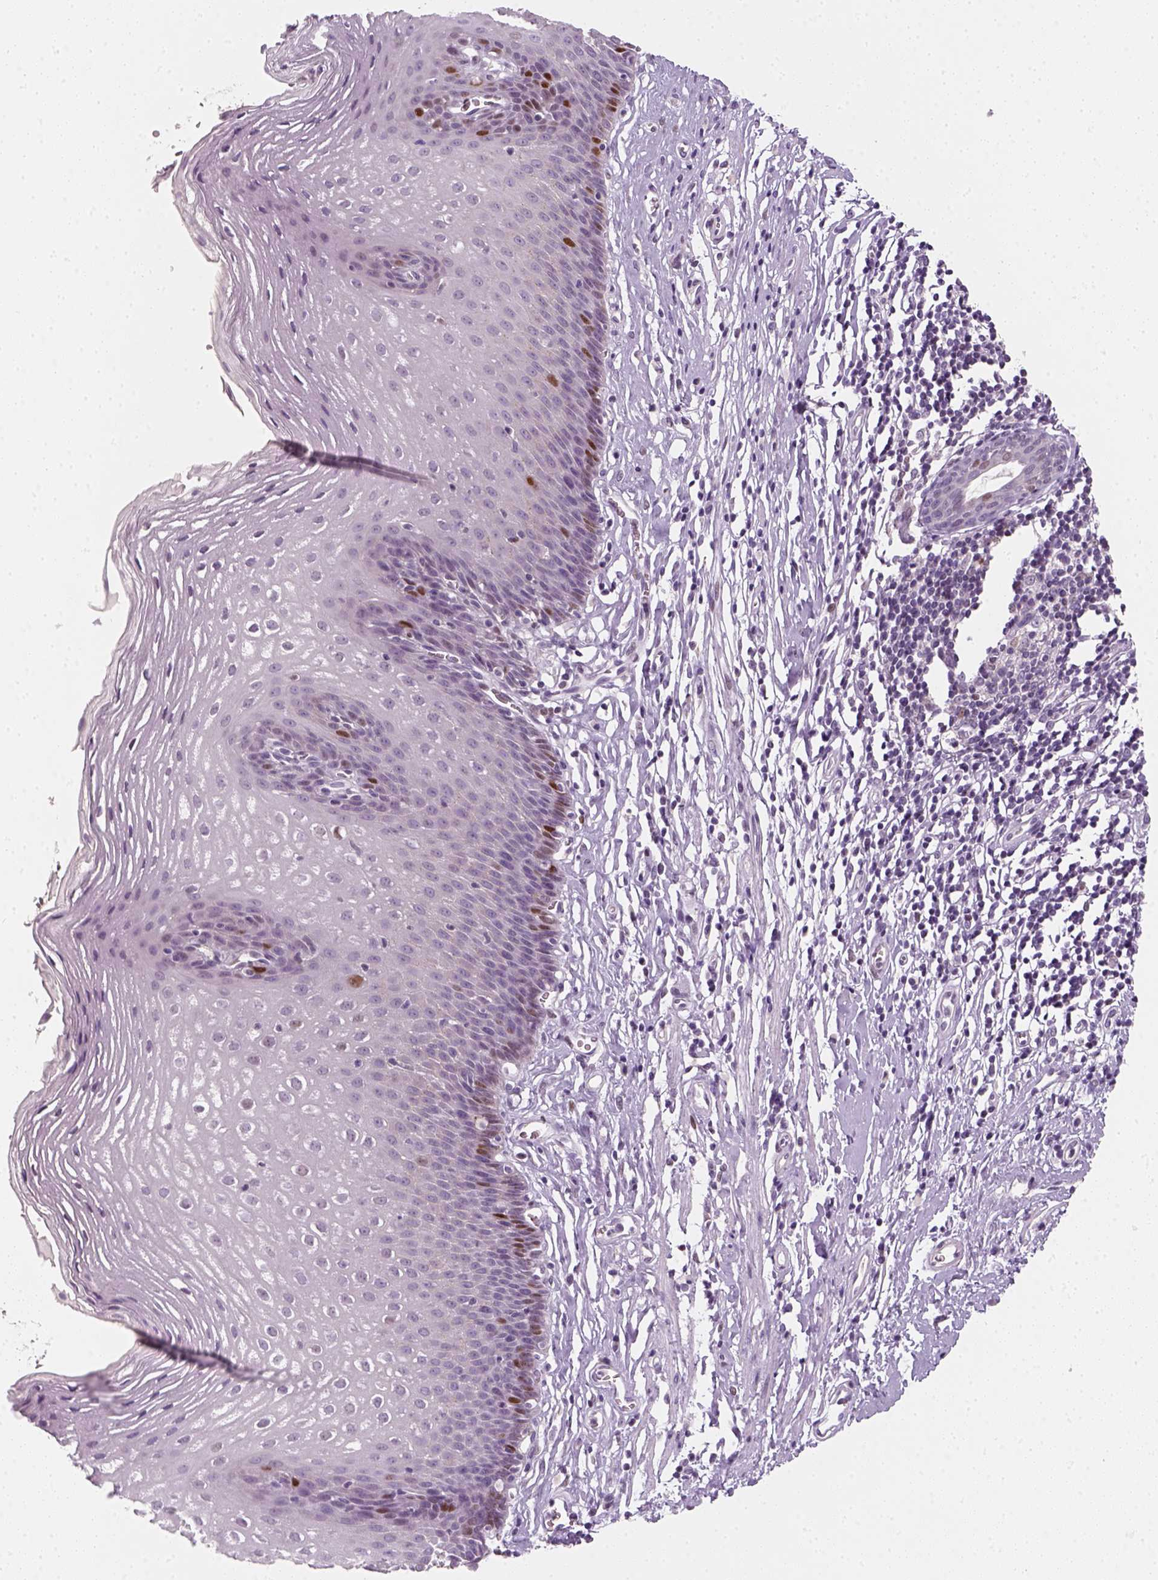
{"staining": {"intensity": "moderate", "quantity": "<25%", "location": "nuclear"}, "tissue": "esophagus", "cell_type": "Squamous epithelial cells", "image_type": "normal", "snomed": [{"axis": "morphology", "description": "Normal tissue, NOS"}, {"axis": "topography", "description": "Esophagus"}], "caption": "Esophagus stained for a protein (brown) reveals moderate nuclear positive positivity in approximately <25% of squamous epithelial cells.", "gene": "TP53", "patient": {"sex": "male", "age": 72}}